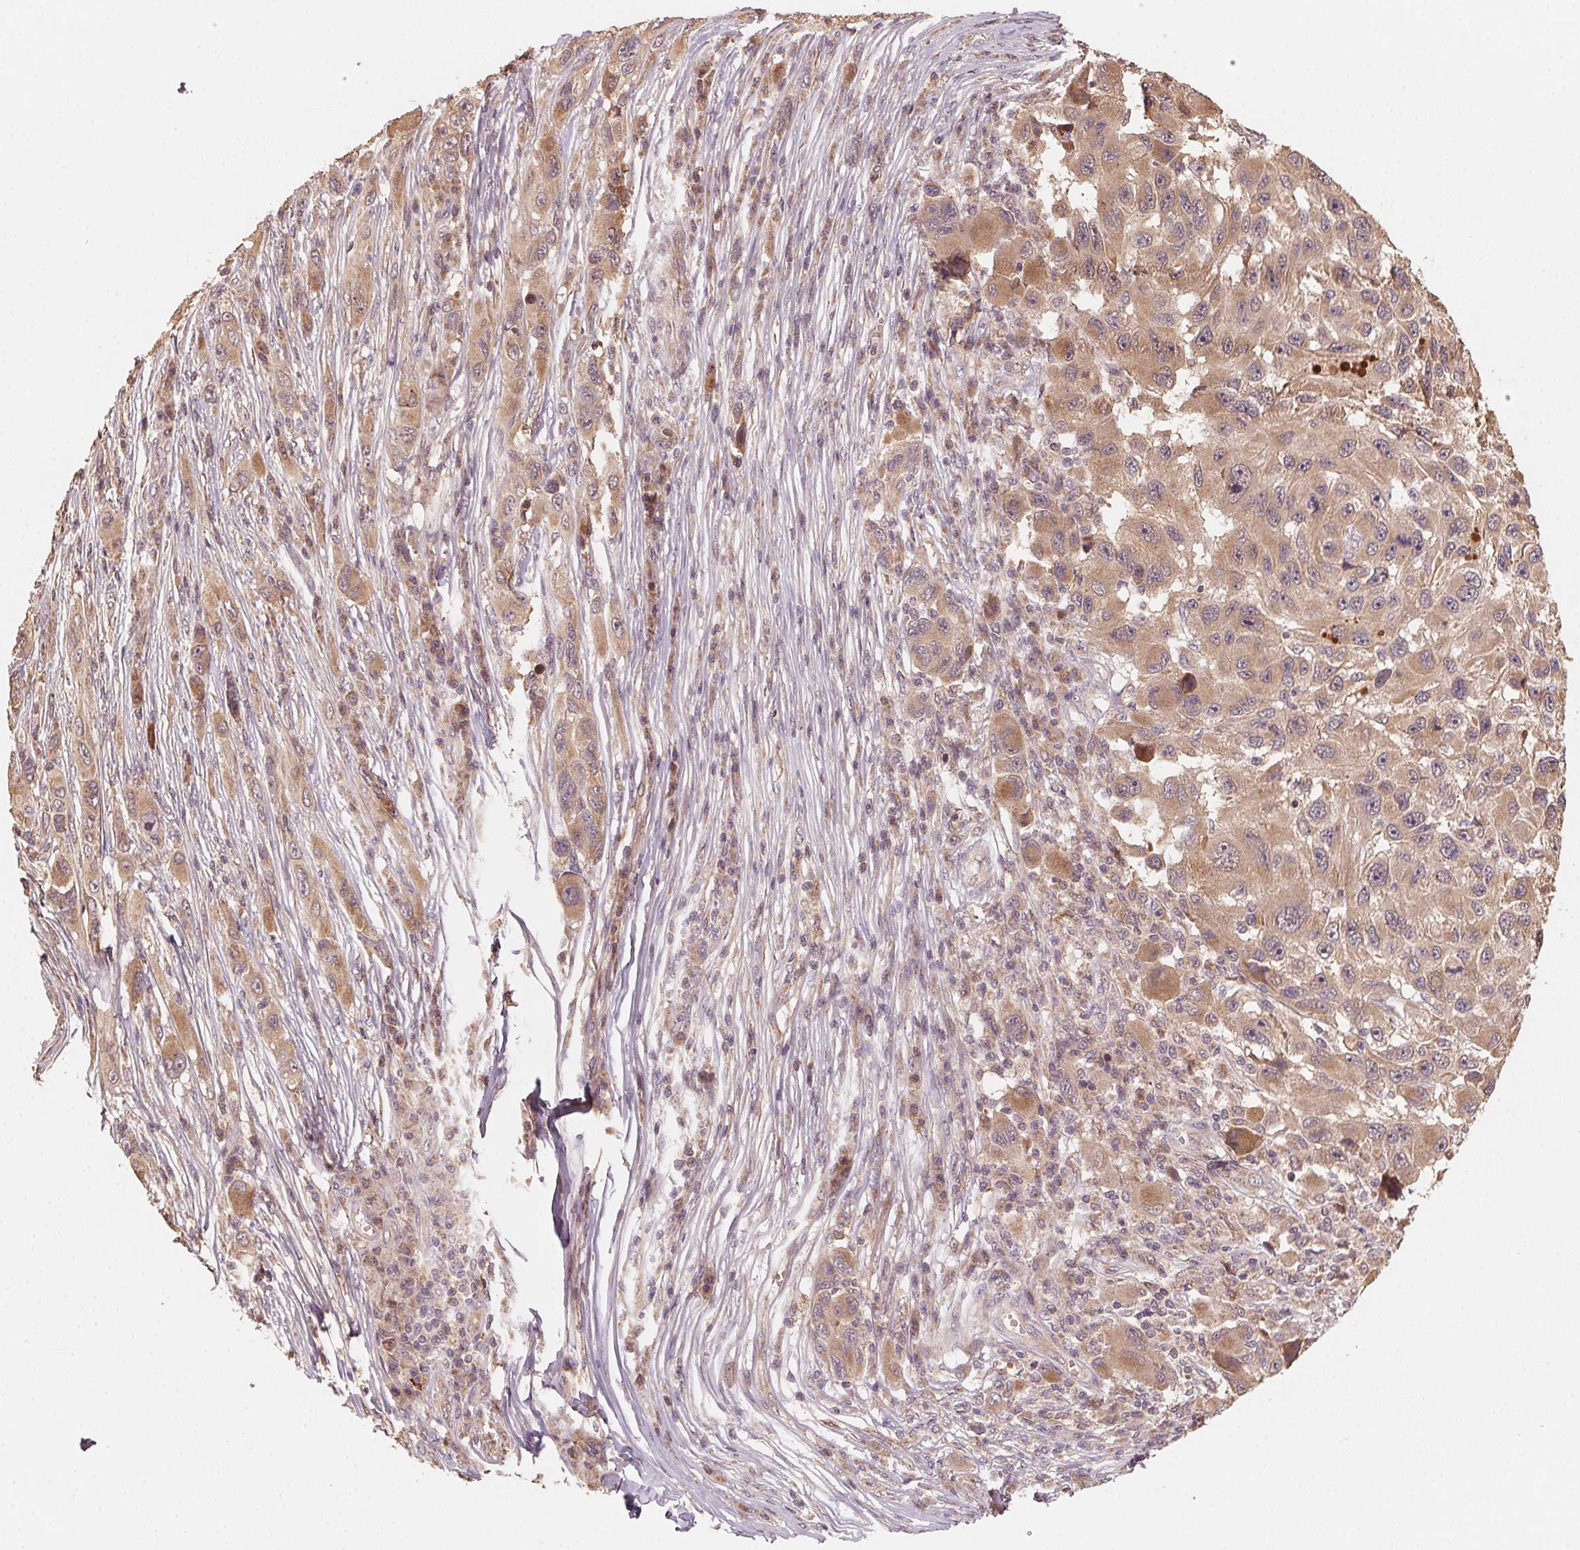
{"staining": {"intensity": "moderate", "quantity": ">75%", "location": "cytoplasmic/membranous"}, "tissue": "melanoma", "cell_type": "Tumor cells", "image_type": "cancer", "snomed": [{"axis": "morphology", "description": "Malignant melanoma, NOS"}, {"axis": "topography", "description": "Skin"}], "caption": "Malignant melanoma tissue exhibits moderate cytoplasmic/membranous positivity in about >75% of tumor cells, visualized by immunohistochemistry. The staining was performed using DAB (3,3'-diaminobenzidine), with brown indicating positive protein expression. Nuclei are stained blue with hematoxylin.", "gene": "WBP2", "patient": {"sex": "male", "age": 53}}